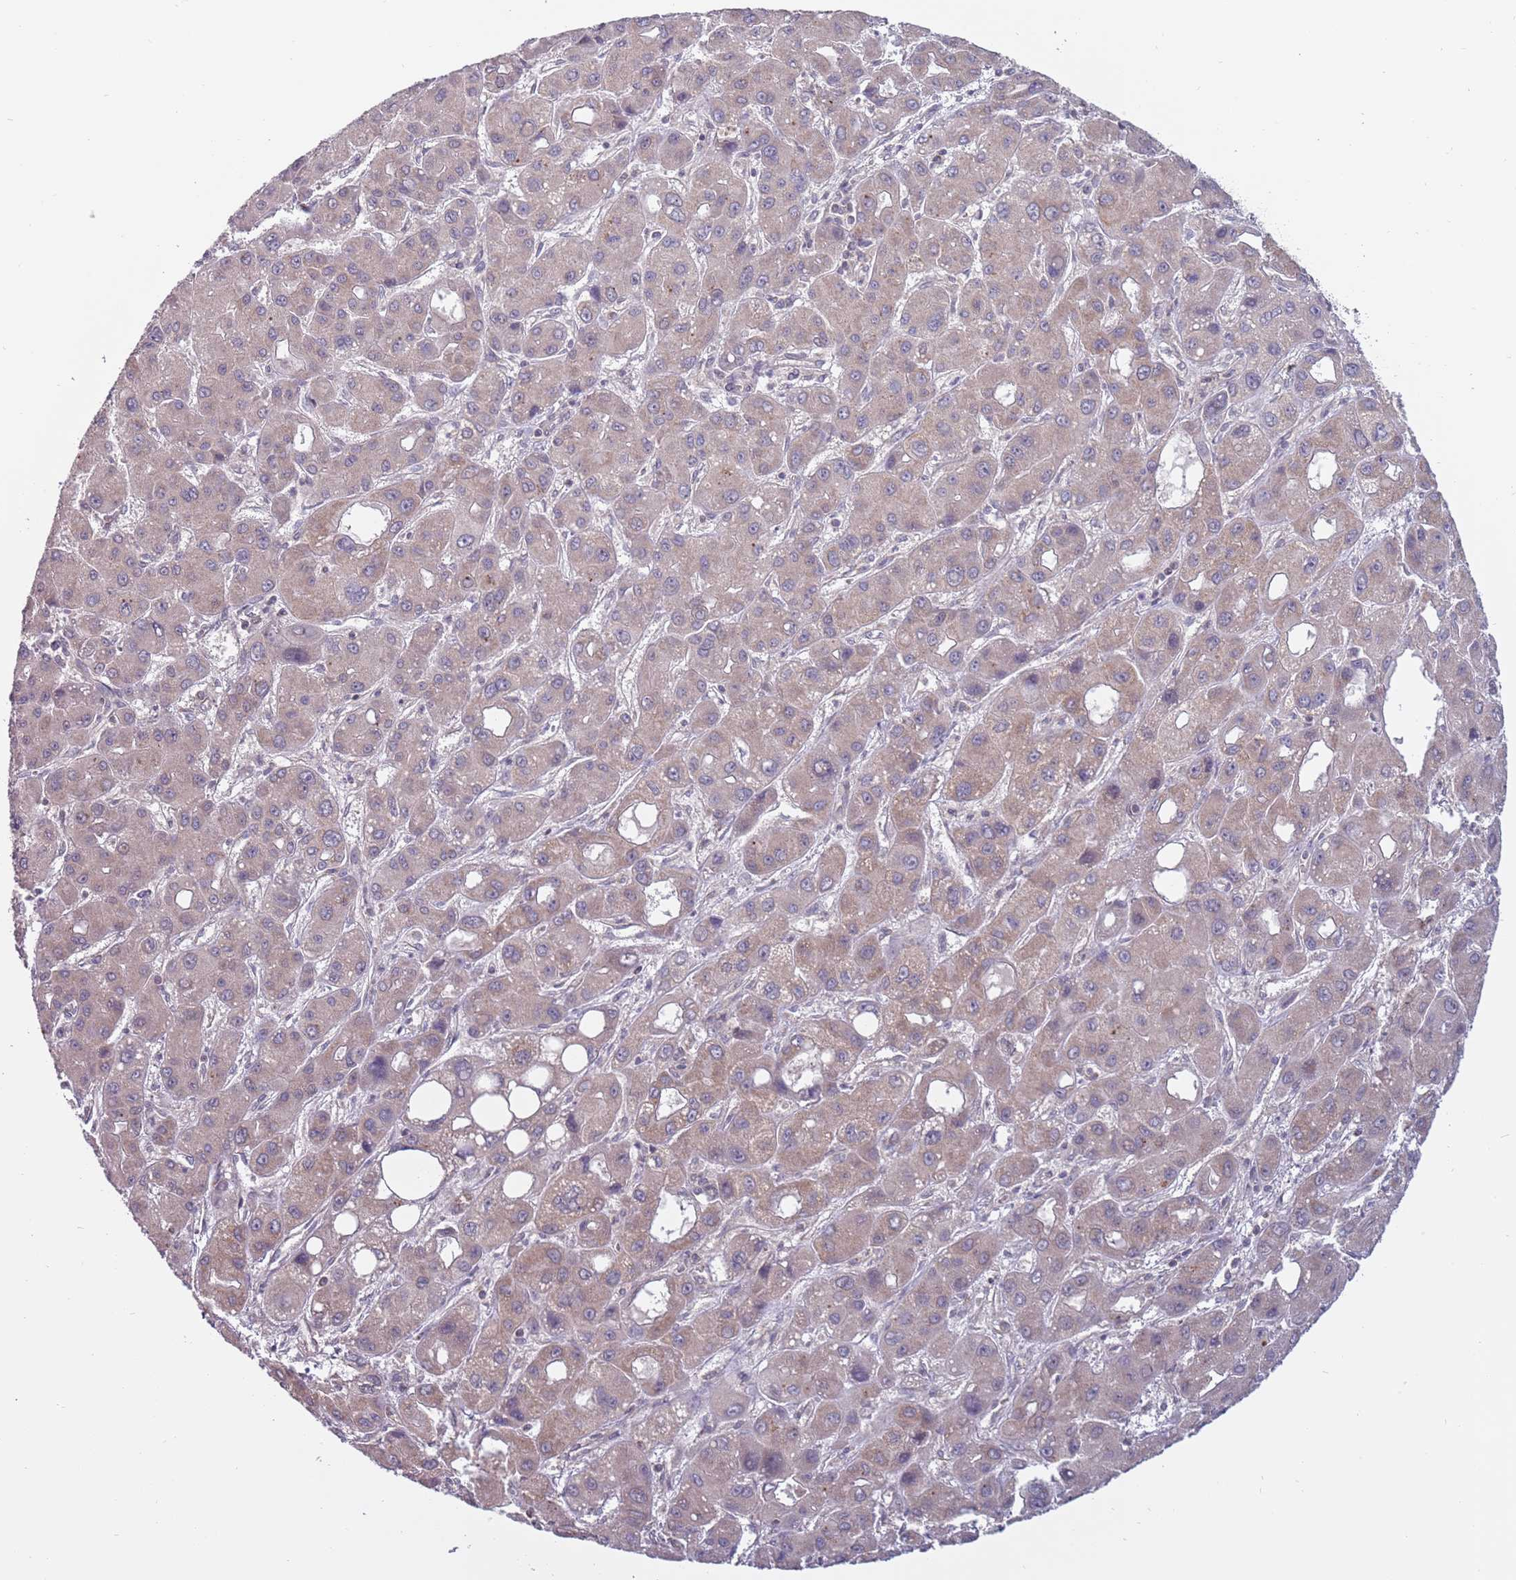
{"staining": {"intensity": "weak", "quantity": "25%-75%", "location": "cytoplasmic/membranous"}, "tissue": "liver cancer", "cell_type": "Tumor cells", "image_type": "cancer", "snomed": [{"axis": "morphology", "description": "Carcinoma, Hepatocellular, NOS"}, {"axis": "topography", "description": "Liver"}], "caption": "Brown immunohistochemical staining in hepatocellular carcinoma (liver) displays weak cytoplasmic/membranous expression in approximately 25%-75% of tumor cells. (DAB = brown stain, brightfield microscopy at high magnification).", "gene": "RNF181", "patient": {"sex": "male", "age": 55}}